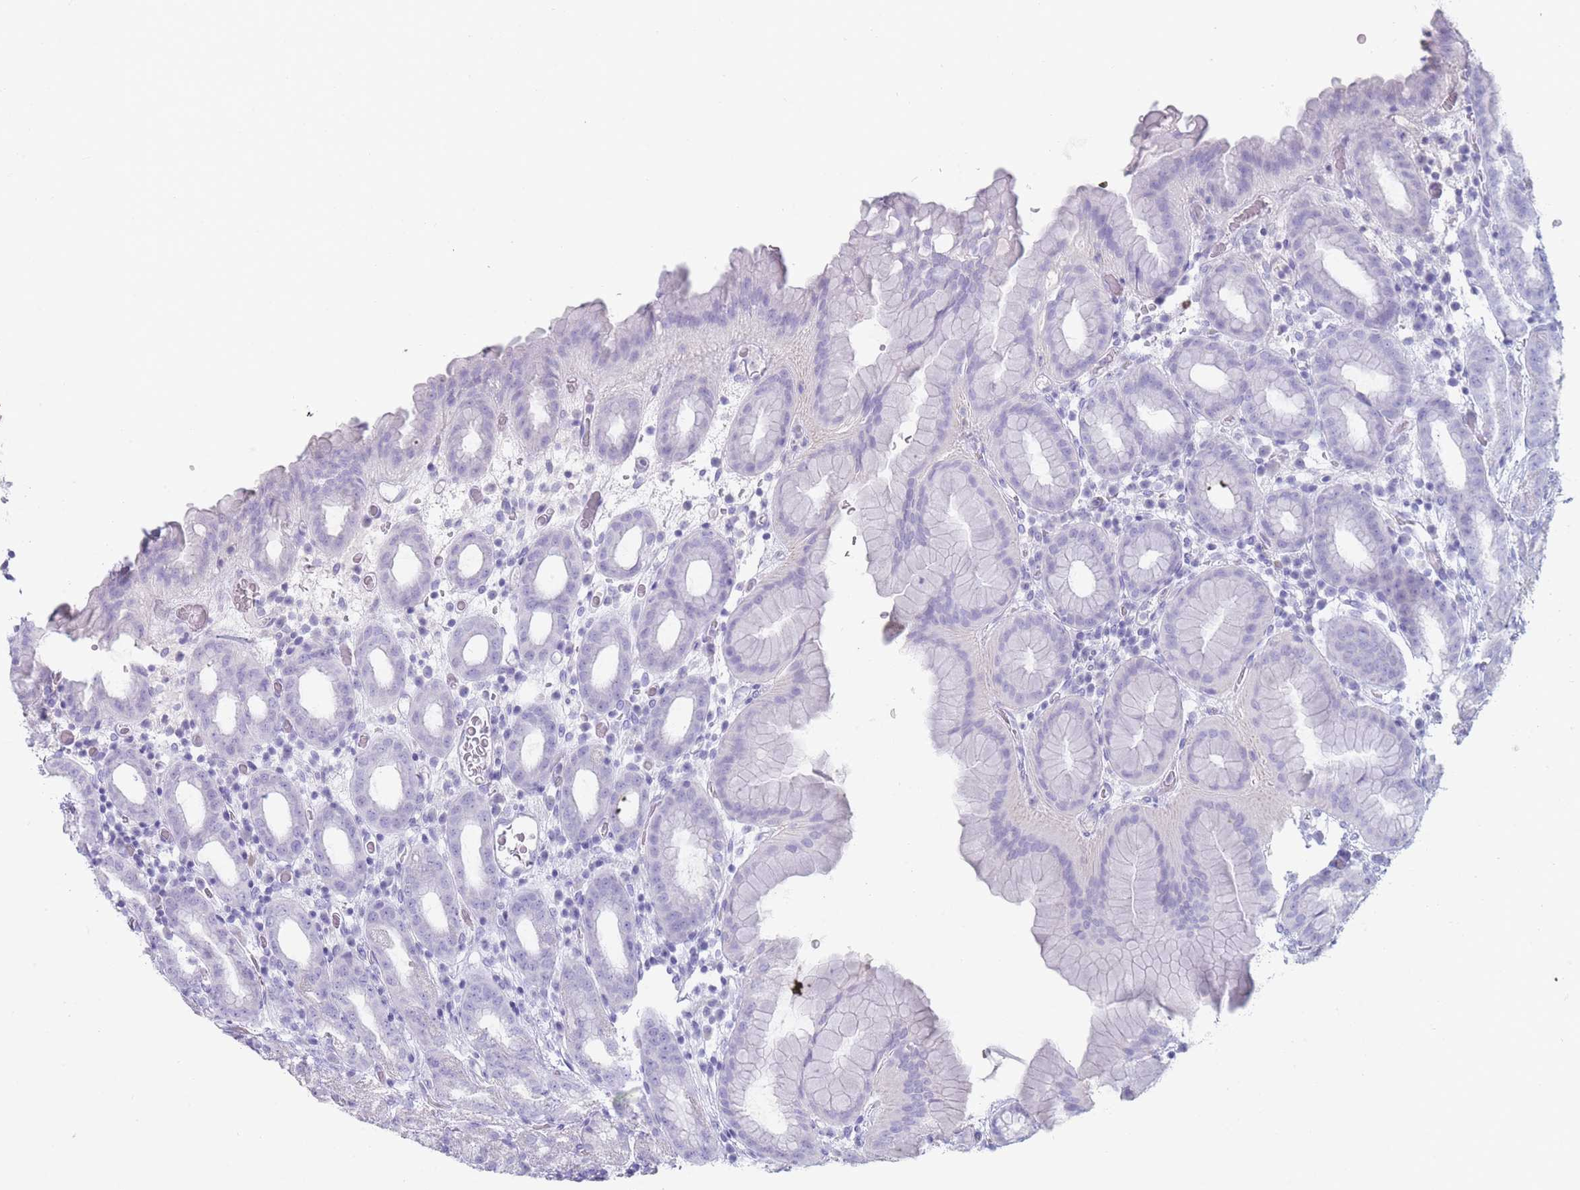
{"staining": {"intensity": "negative", "quantity": "none", "location": "none"}, "tissue": "stomach", "cell_type": "Glandular cells", "image_type": "normal", "snomed": [{"axis": "morphology", "description": "Normal tissue, NOS"}, {"axis": "topography", "description": "Stomach, upper"}, {"axis": "topography", "description": "Stomach, lower"}, {"axis": "topography", "description": "Small intestine"}], "caption": "IHC micrograph of normal stomach: stomach stained with DAB demonstrates no significant protein positivity in glandular cells. The staining was performed using DAB (3,3'-diaminobenzidine) to visualize the protein expression in brown, while the nuclei were stained in blue with hematoxylin (Magnification: 20x).", "gene": "GPR12", "patient": {"sex": "male", "age": 68}}